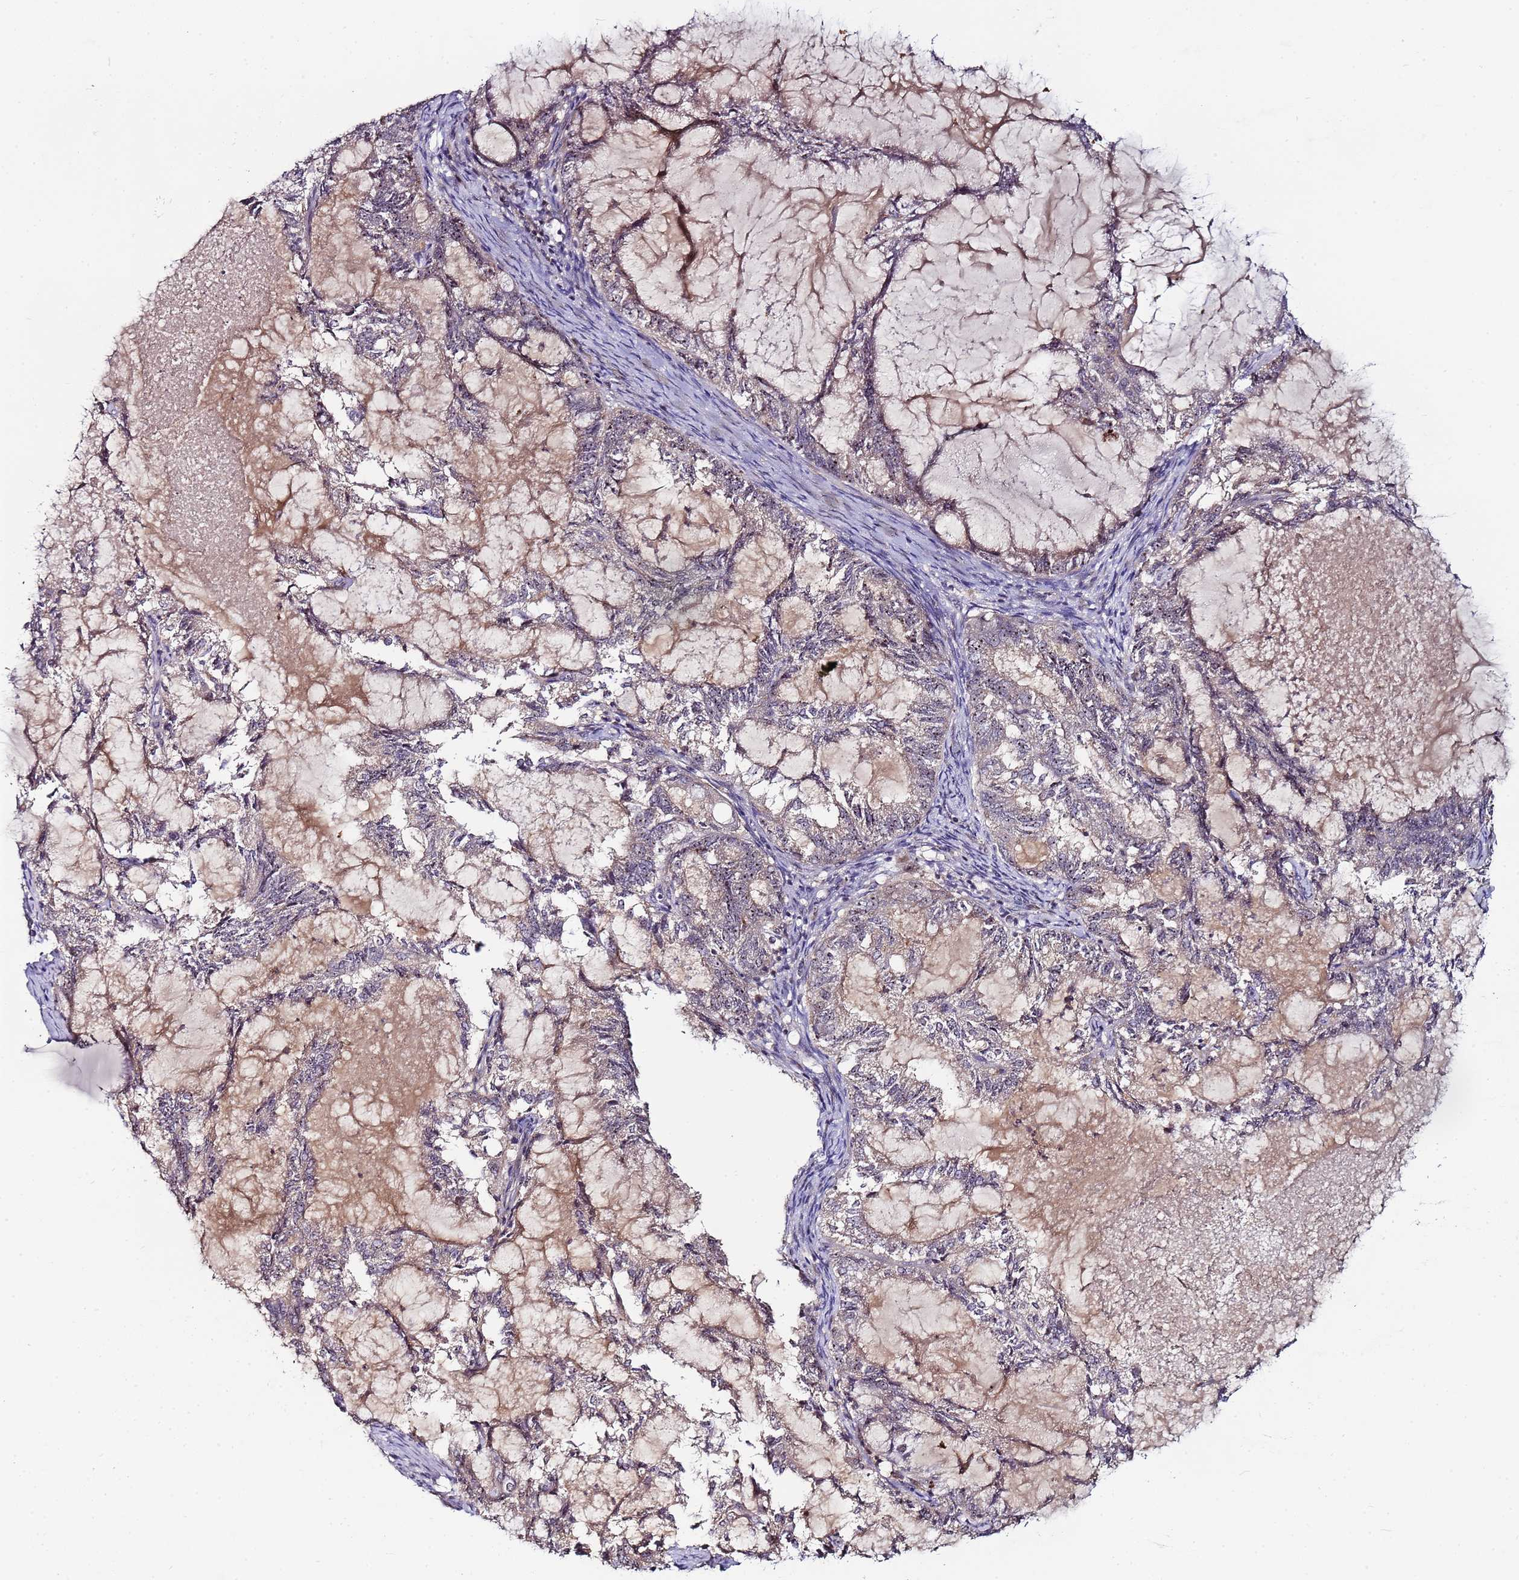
{"staining": {"intensity": "weak", "quantity": "<25%", "location": "cytoplasmic/membranous"}, "tissue": "endometrial cancer", "cell_type": "Tumor cells", "image_type": "cancer", "snomed": [{"axis": "morphology", "description": "Adenocarcinoma, NOS"}, {"axis": "topography", "description": "Endometrium"}], "caption": "There is no significant positivity in tumor cells of endometrial adenocarcinoma. Brightfield microscopy of immunohistochemistry stained with DAB (3,3'-diaminobenzidine) (brown) and hematoxylin (blue), captured at high magnification.", "gene": "KRI1", "patient": {"sex": "female", "age": 86}}